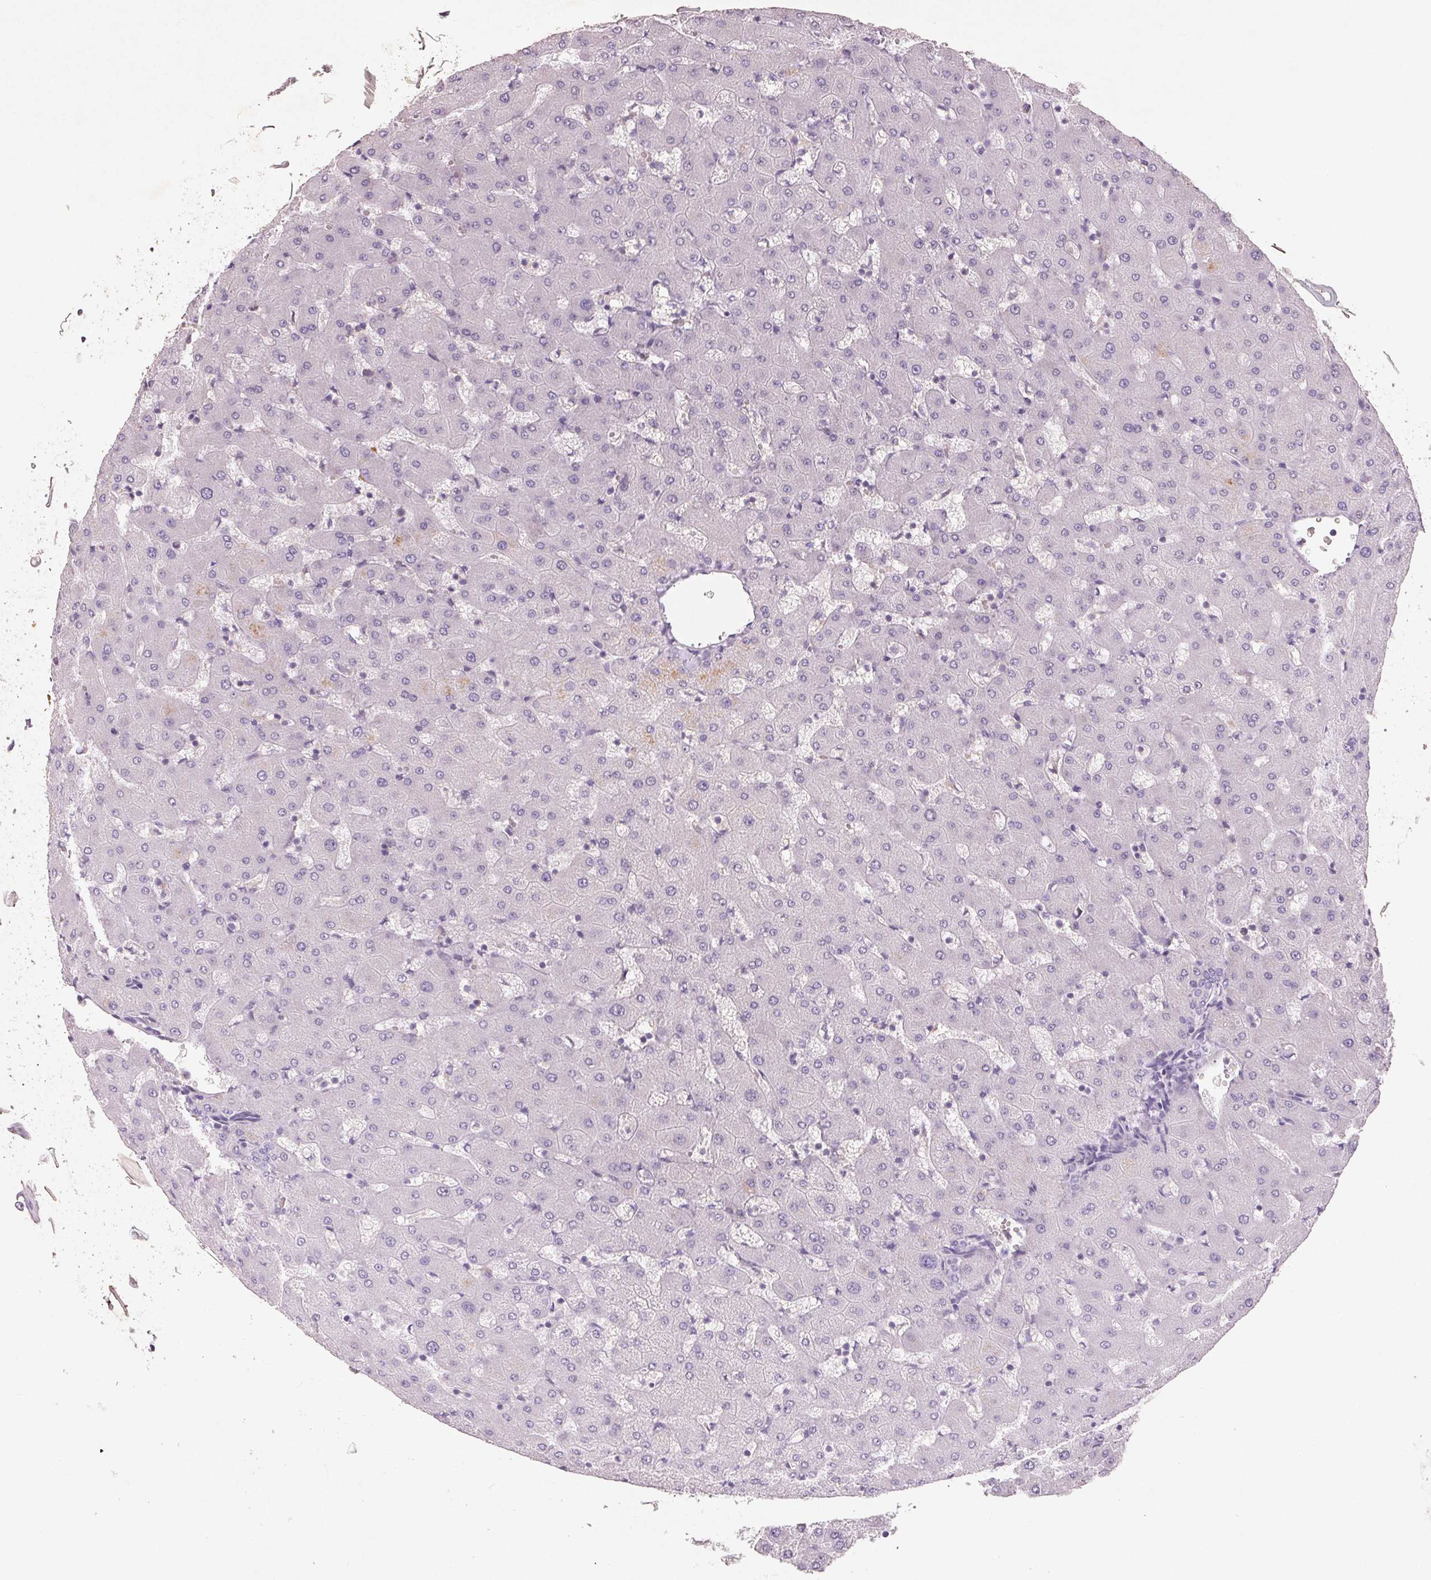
{"staining": {"intensity": "negative", "quantity": "none", "location": "none"}, "tissue": "liver", "cell_type": "Cholangiocytes", "image_type": "normal", "snomed": [{"axis": "morphology", "description": "Normal tissue, NOS"}, {"axis": "topography", "description": "Liver"}], "caption": "Human liver stained for a protein using IHC demonstrates no staining in cholangiocytes.", "gene": "KCNK15", "patient": {"sex": "female", "age": 63}}